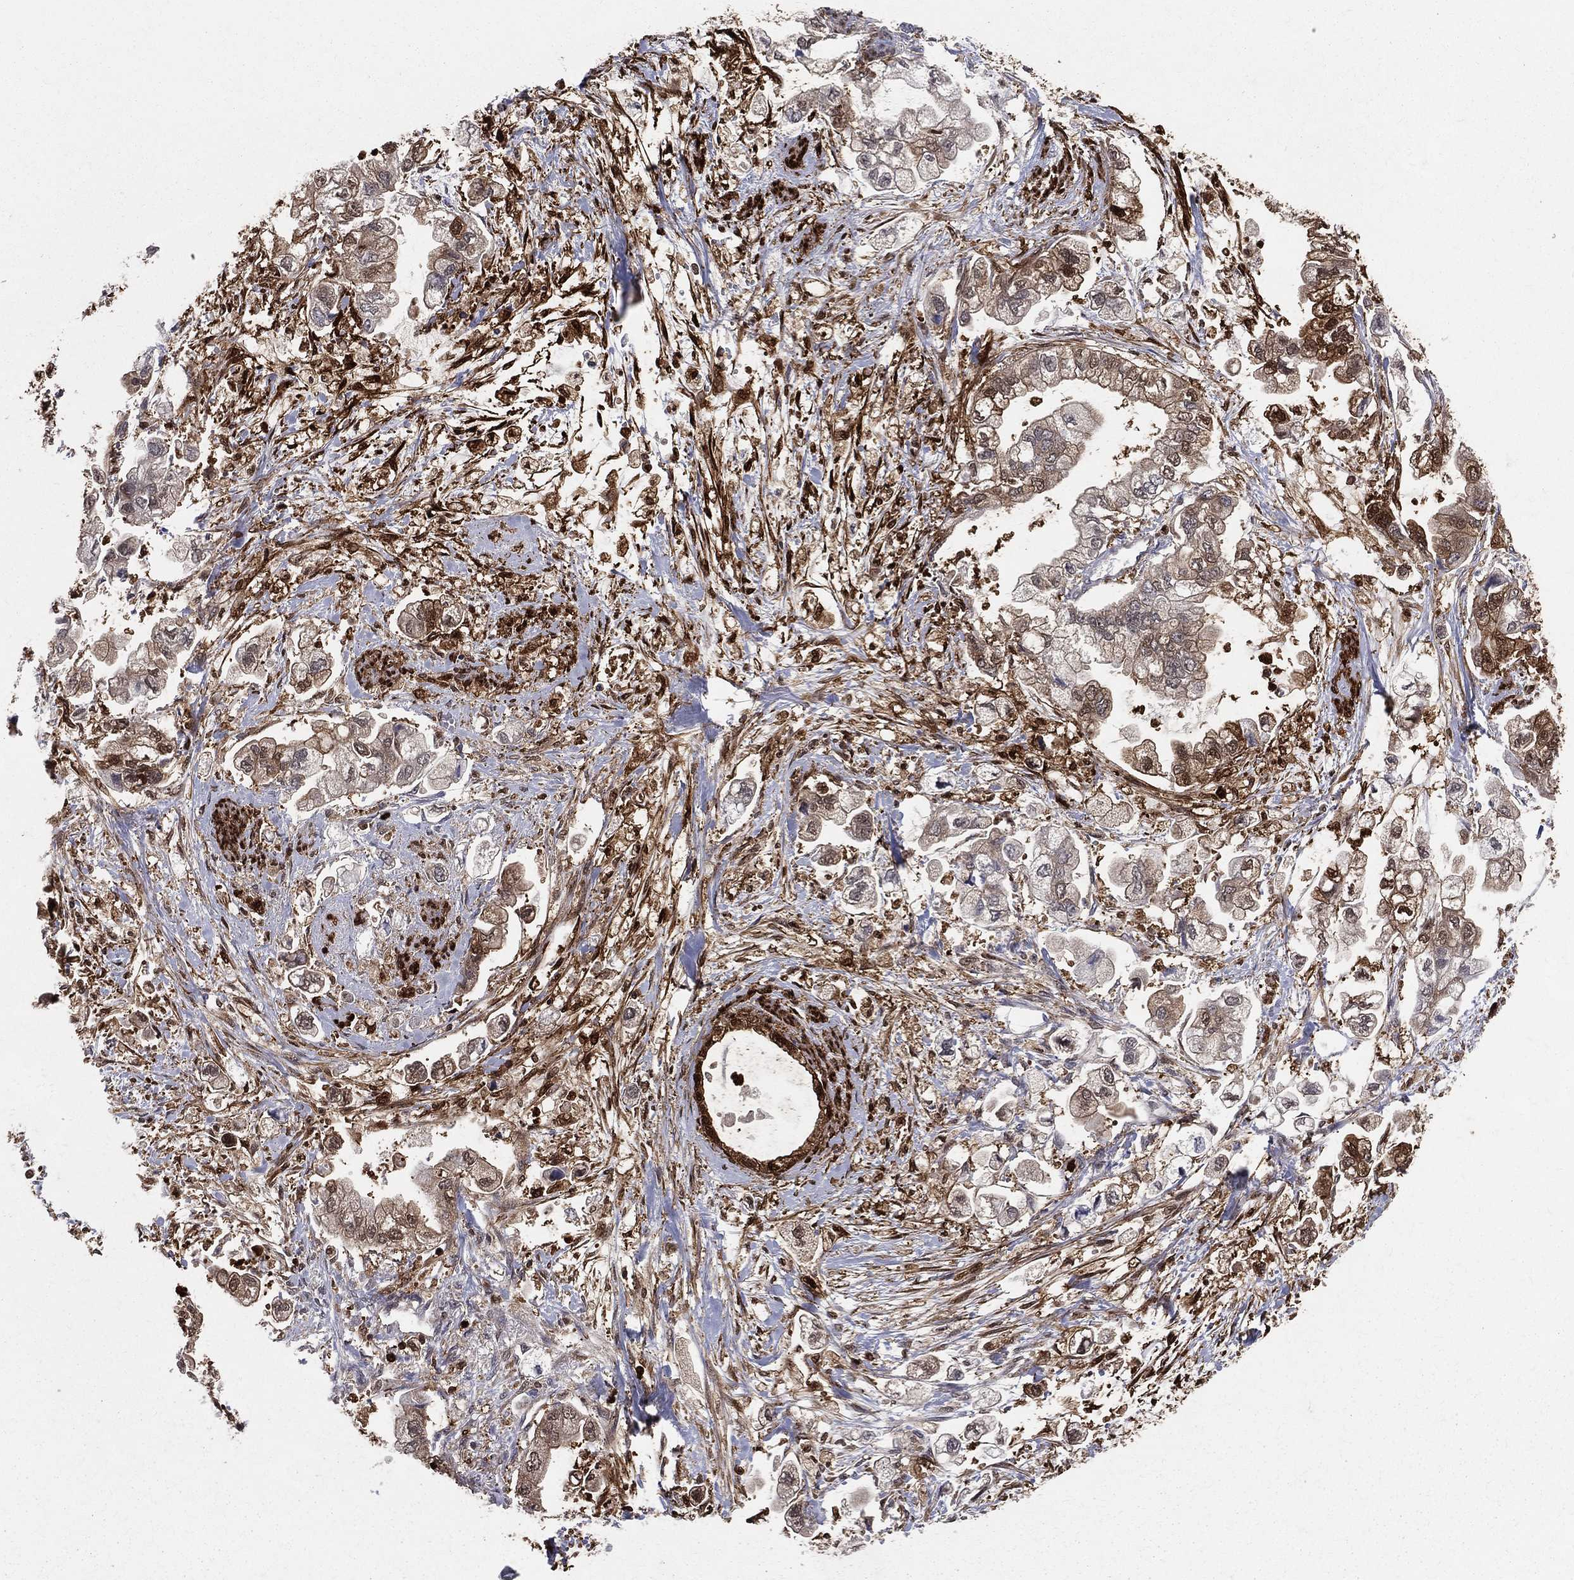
{"staining": {"intensity": "moderate", "quantity": "25%-75%", "location": "cytoplasmic/membranous,nuclear"}, "tissue": "stomach cancer", "cell_type": "Tumor cells", "image_type": "cancer", "snomed": [{"axis": "morphology", "description": "Normal tissue, NOS"}, {"axis": "morphology", "description": "Adenocarcinoma, NOS"}, {"axis": "topography", "description": "Stomach"}], "caption": "Approximately 25%-75% of tumor cells in stomach adenocarcinoma display moderate cytoplasmic/membranous and nuclear protein positivity as visualized by brown immunohistochemical staining.", "gene": "ENO1", "patient": {"sex": "male", "age": 62}}